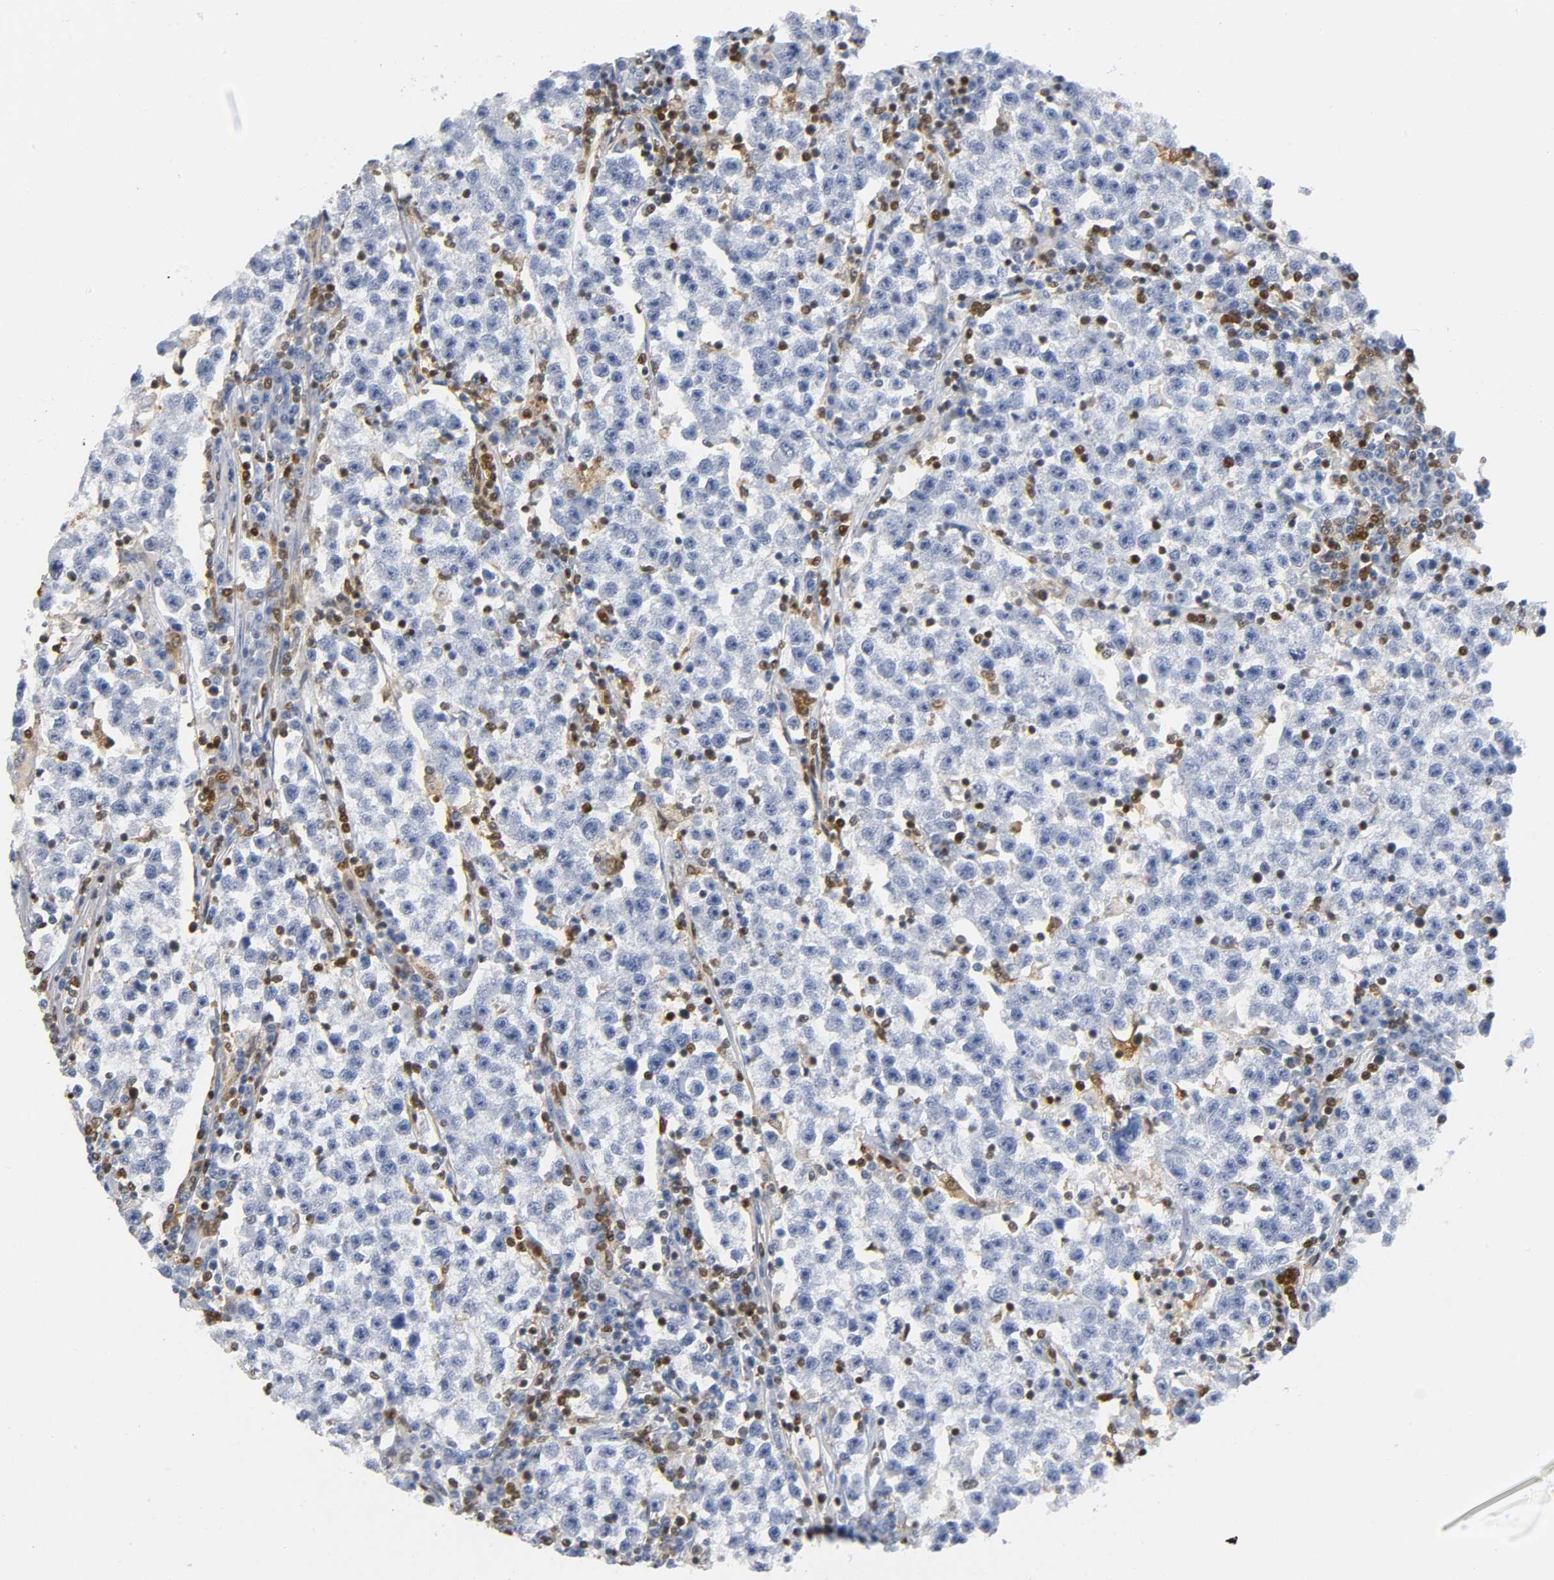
{"staining": {"intensity": "negative", "quantity": "none", "location": "none"}, "tissue": "testis cancer", "cell_type": "Tumor cells", "image_type": "cancer", "snomed": [{"axis": "morphology", "description": "Seminoma, NOS"}, {"axis": "topography", "description": "Testis"}], "caption": "Immunohistochemical staining of seminoma (testis) shows no significant positivity in tumor cells.", "gene": "DOK2", "patient": {"sex": "male", "age": 22}}